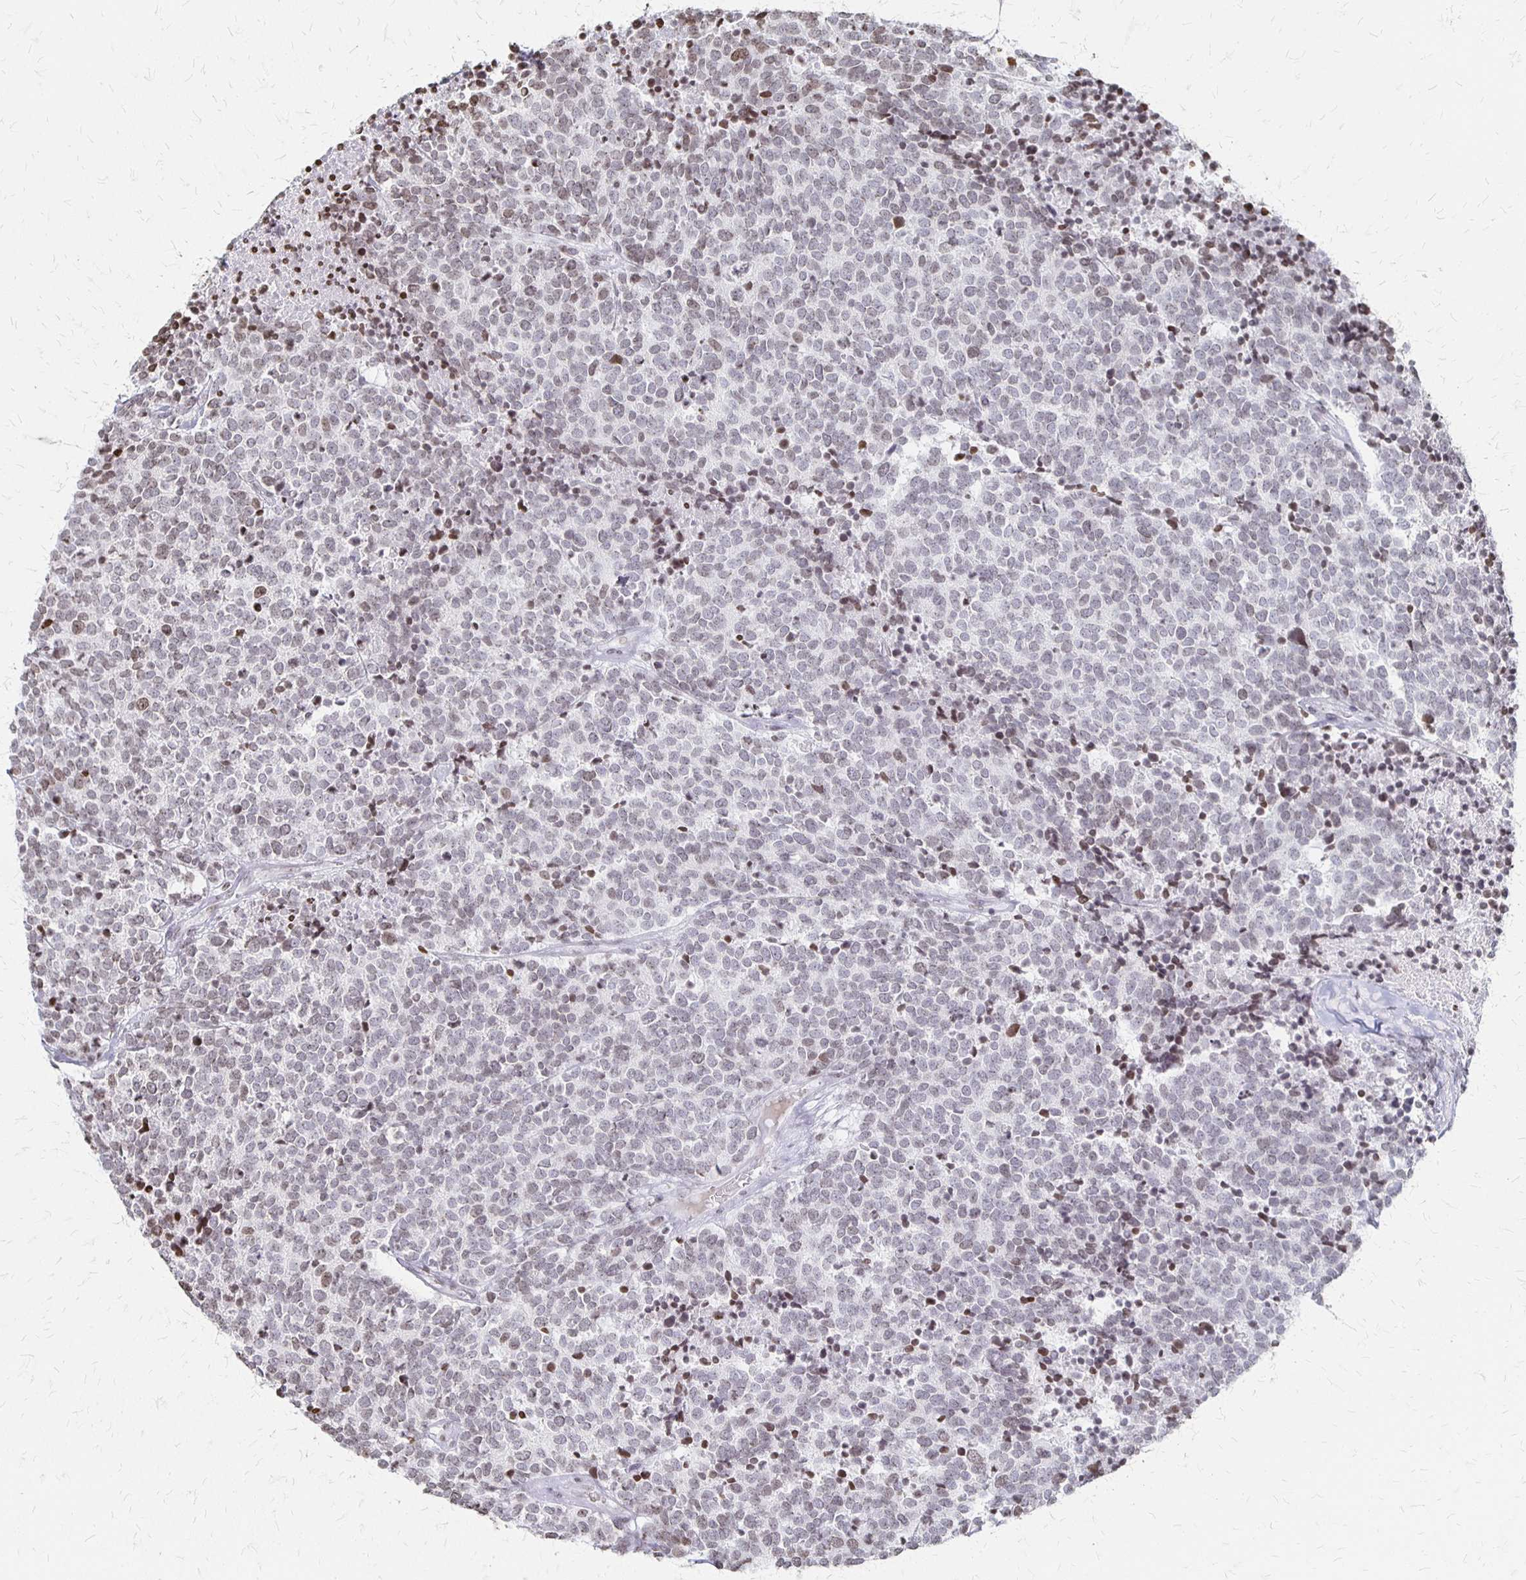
{"staining": {"intensity": "weak", "quantity": "25%-75%", "location": "nuclear"}, "tissue": "carcinoid", "cell_type": "Tumor cells", "image_type": "cancer", "snomed": [{"axis": "morphology", "description": "Carcinoid, malignant, NOS"}, {"axis": "topography", "description": "Skin"}], "caption": "Immunohistochemistry (IHC) staining of carcinoid (malignant), which shows low levels of weak nuclear staining in approximately 25%-75% of tumor cells indicating weak nuclear protein expression. The staining was performed using DAB (brown) for protein detection and nuclei were counterstained in hematoxylin (blue).", "gene": "ZNF280C", "patient": {"sex": "female", "age": 79}}